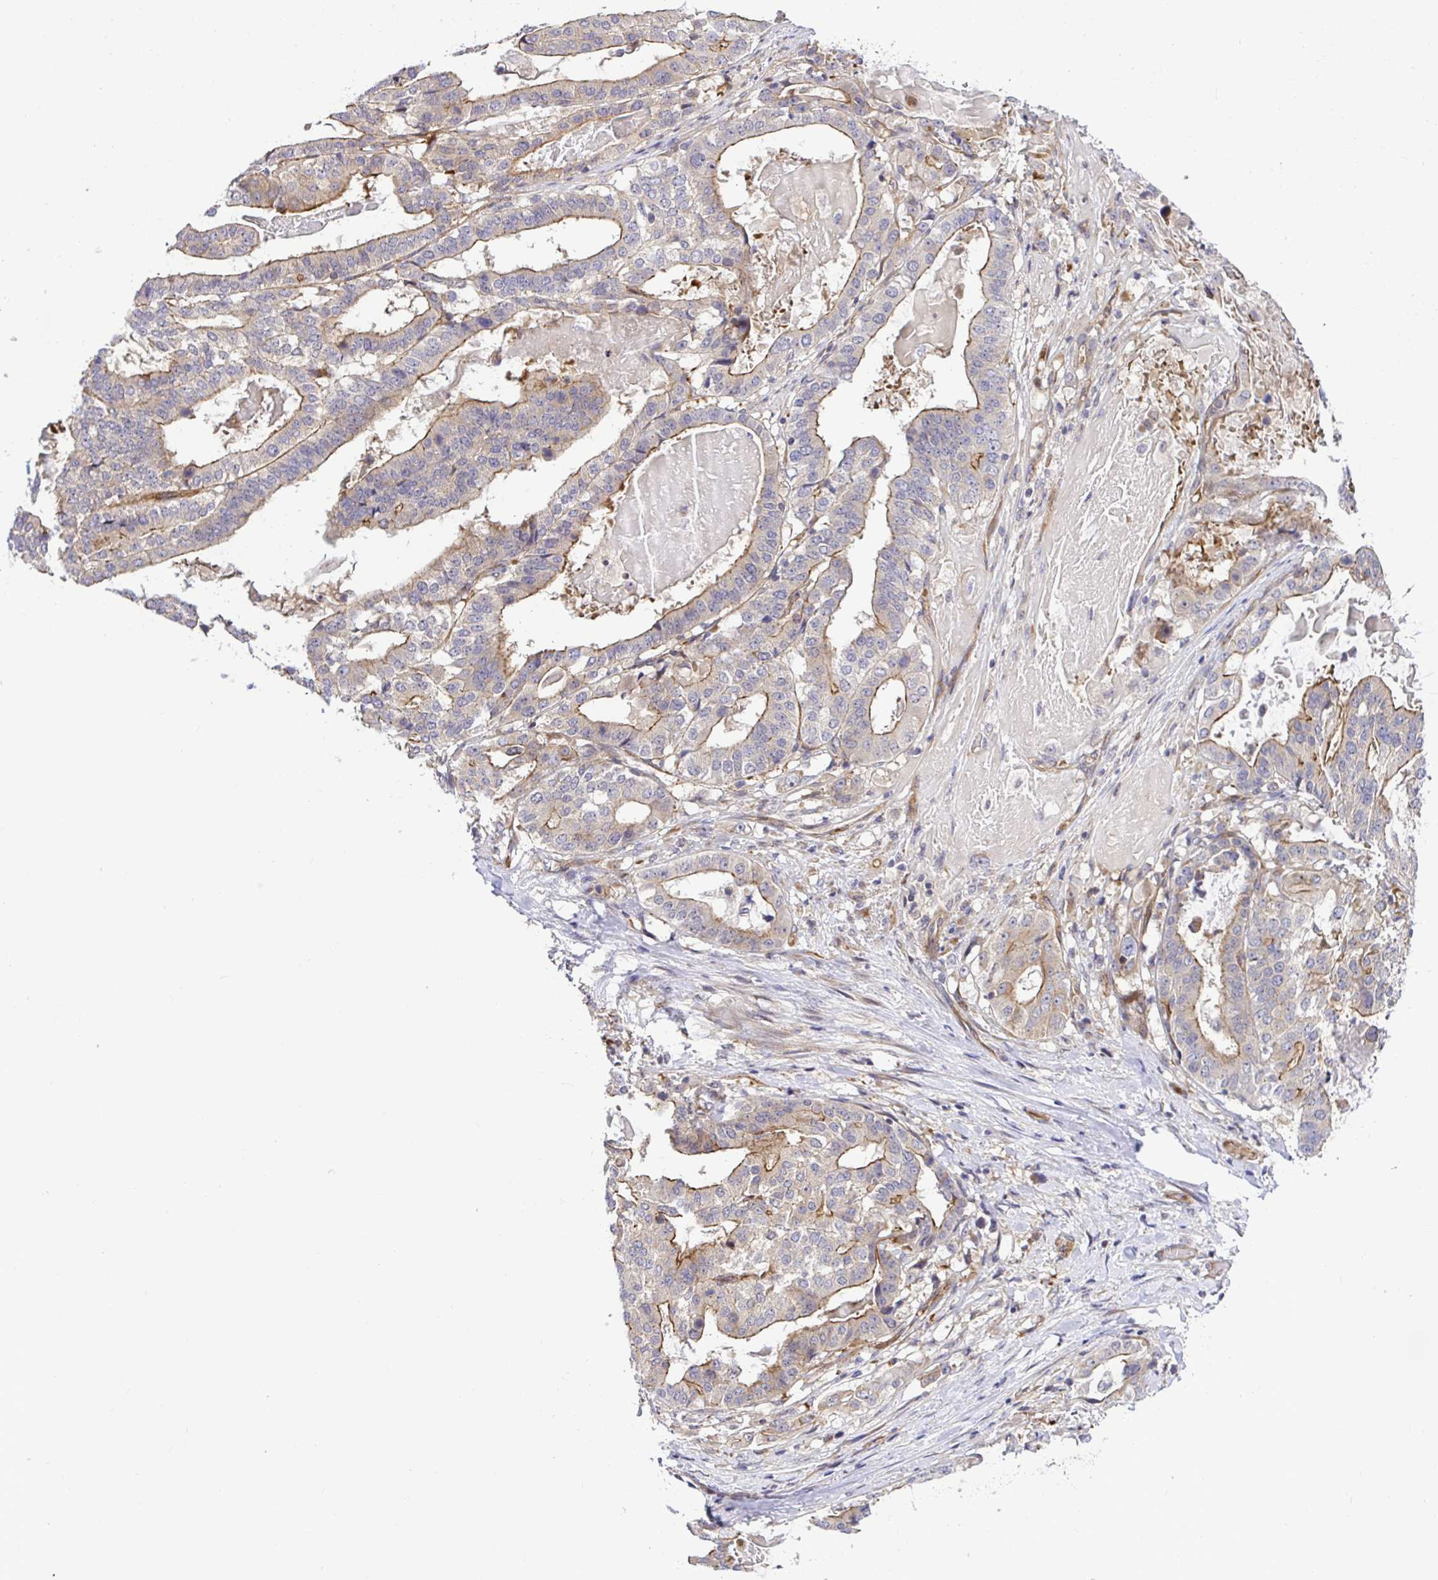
{"staining": {"intensity": "moderate", "quantity": ">75%", "location": "cytoplasmic/membranous"}, "tissue": "stomach cancer", "cell_type": "Tumor cells", "image_type": "cancer", "snomed": [{"axis": "morphology", "description": "Adenocarcinoma, NOS"}, {"axis": "topography", "description": "Stomach"}], "caption": "An image of stomach cancer (adenocarcinoma) stained for a protein displays moderate cytoplasmic/membranous brown staining in tumor cells. (DAB IHC with brightfield microscopy, high magnification).", "gene": "TRIM55", "patient": {"sex": "male", "age": 48}}